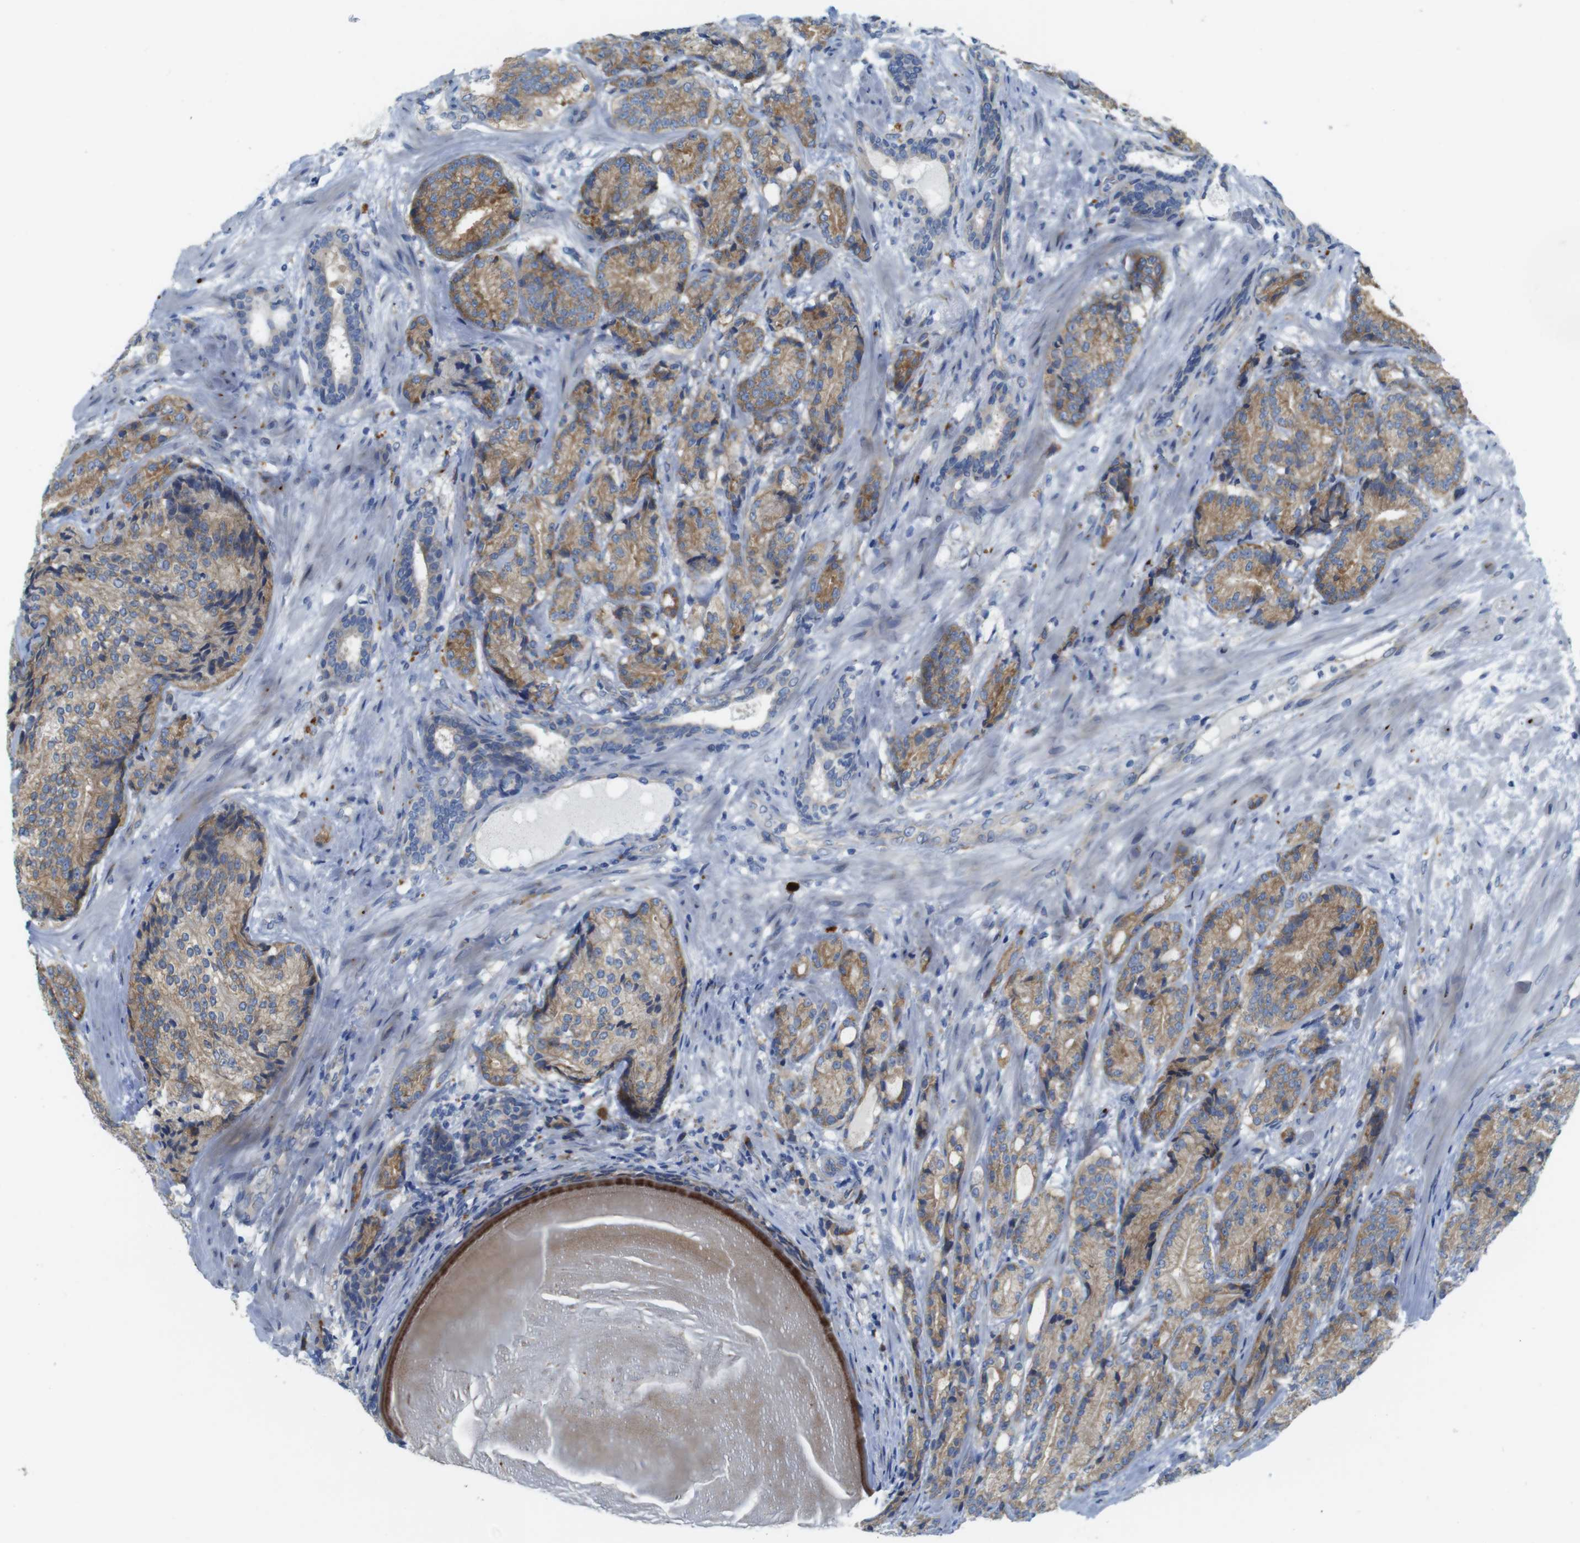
{"staining": {"intensity": "moderate", "quantity": ">75%", "location": "cytoplasmic/membranous"}, "tissue": "prostate cancer", "cell_type": "Tumor cells", "image_type": "cancer", "snomed": [{"axis": "morphology", "description": "Adenocarcinoma, High grade"}, {"axis": "topography", "description": "Prostate"}], "caption": "An immunohistochemistry micrograph of tumor tissue is shown. Protein staining in brown labels moderate cytoplasmic/membranous positivity in prostate cancer within tumor cells.", "gene": "TMEM234", "patient": {"sex": "male", "age": 61}}